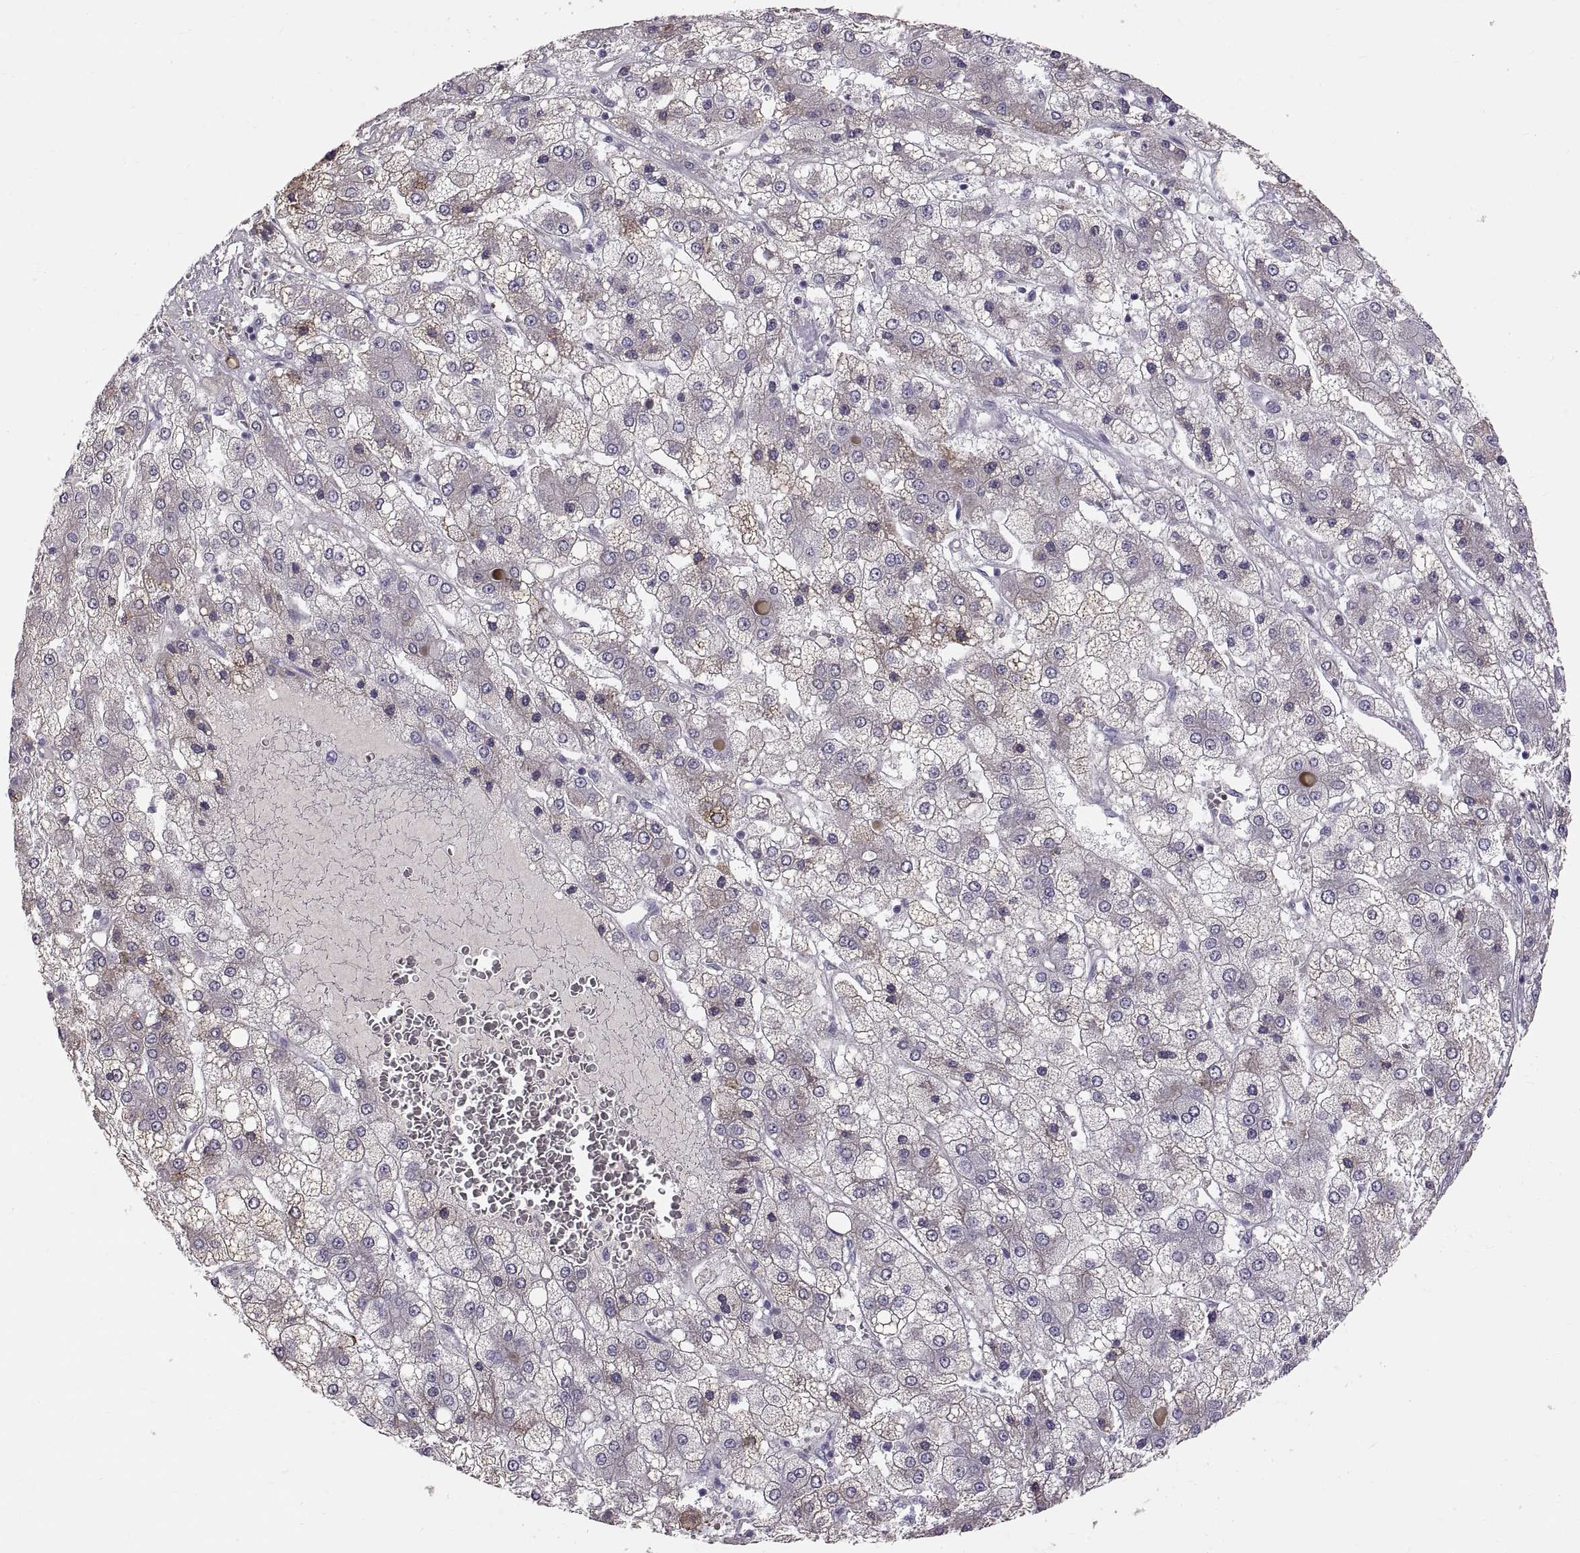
{"staining": {"intensity": "negative", "quantity": "none", "location": "none"}, "tissue": "liver cancer", "cell_type": "Tumor cells", "image_type": "cancer", "snomed": [{"axis": "morphology", "description": "Carcinoma, Hepatocellular, NOS"}, {"axis": "topography", "description": "Liver"}], "caption": "IHC image of neoplastic tissue: human liver hepatocellular carcinoma stained with DAB (3,3'-diaminobenzidine) exhibits no significant protein staining in tumor cells. The staining was performed using DAB (3,3'-diaminobenzidine) to visualize the protein expression in brown, while the nuclei were stained in blue with hematoxylin (Magnification: 20x).", "gene": "WFDC8", "patient": {"sex": "male", "age": 73}}